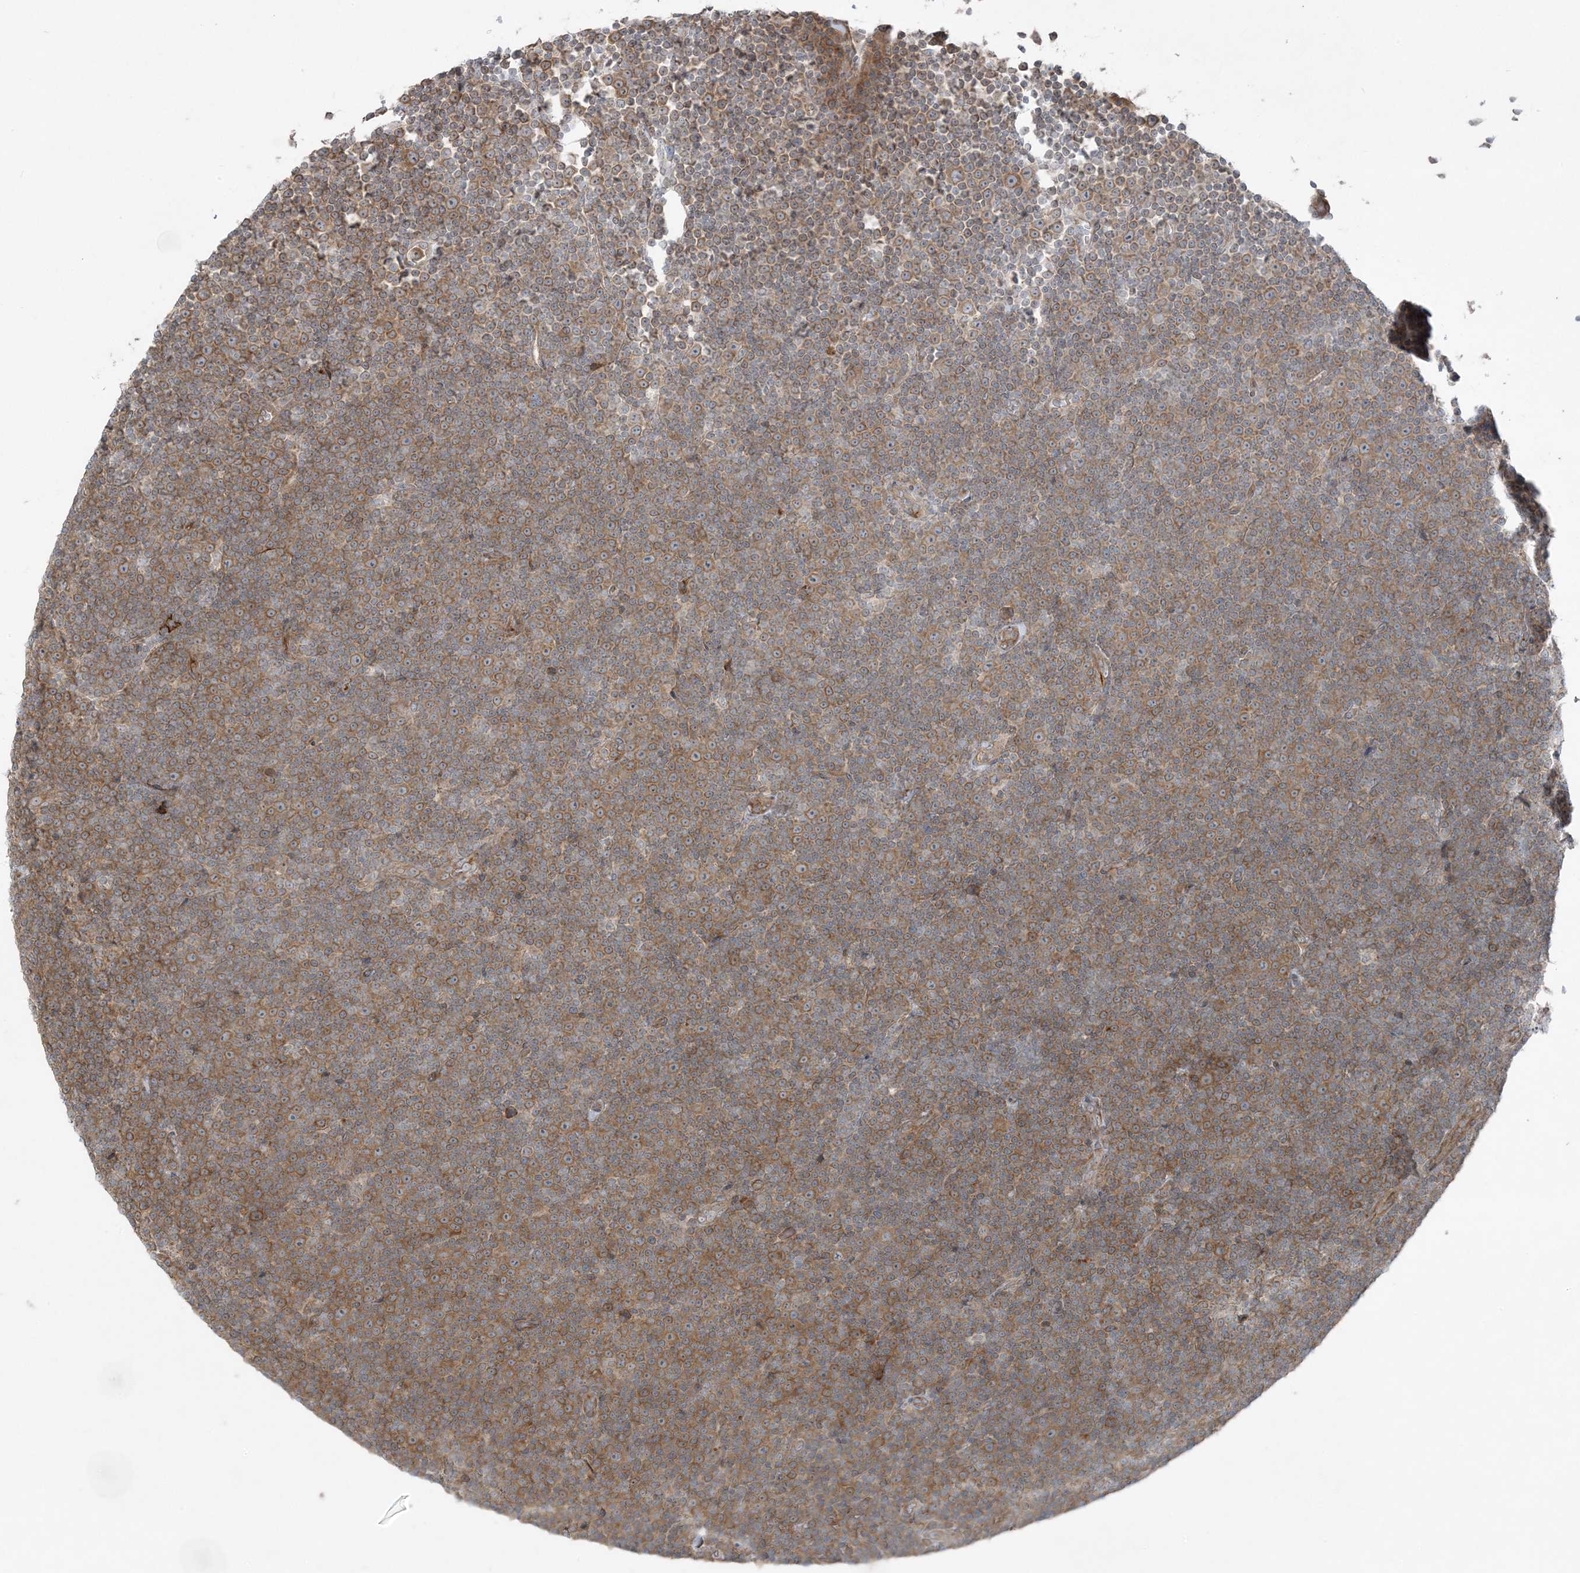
{"staining": {"intensity": "moderate", "quantity": ">75%", "location": "cytoplasmic/membranous"}, "tissue": "lymphoma", "cell_type": "Tumor cells", "image_type": "cancer", "snomed": [{"axis": "morphology", "description": "Malignant lymphoma, non-Hodgkin's type, Low grade"}, {"axis": "topography", "description": "Lymph node"}], "caption": "Immunohistochemical staining of human malignant lymphoma, non-Hodgkin's type (low-grade) exhibits moderate cytoplasmic/membranous protein positivity in about >75% of tumor cells.", "gene": "ZNF263", "patient": {"sex": "female", "age": 67}}